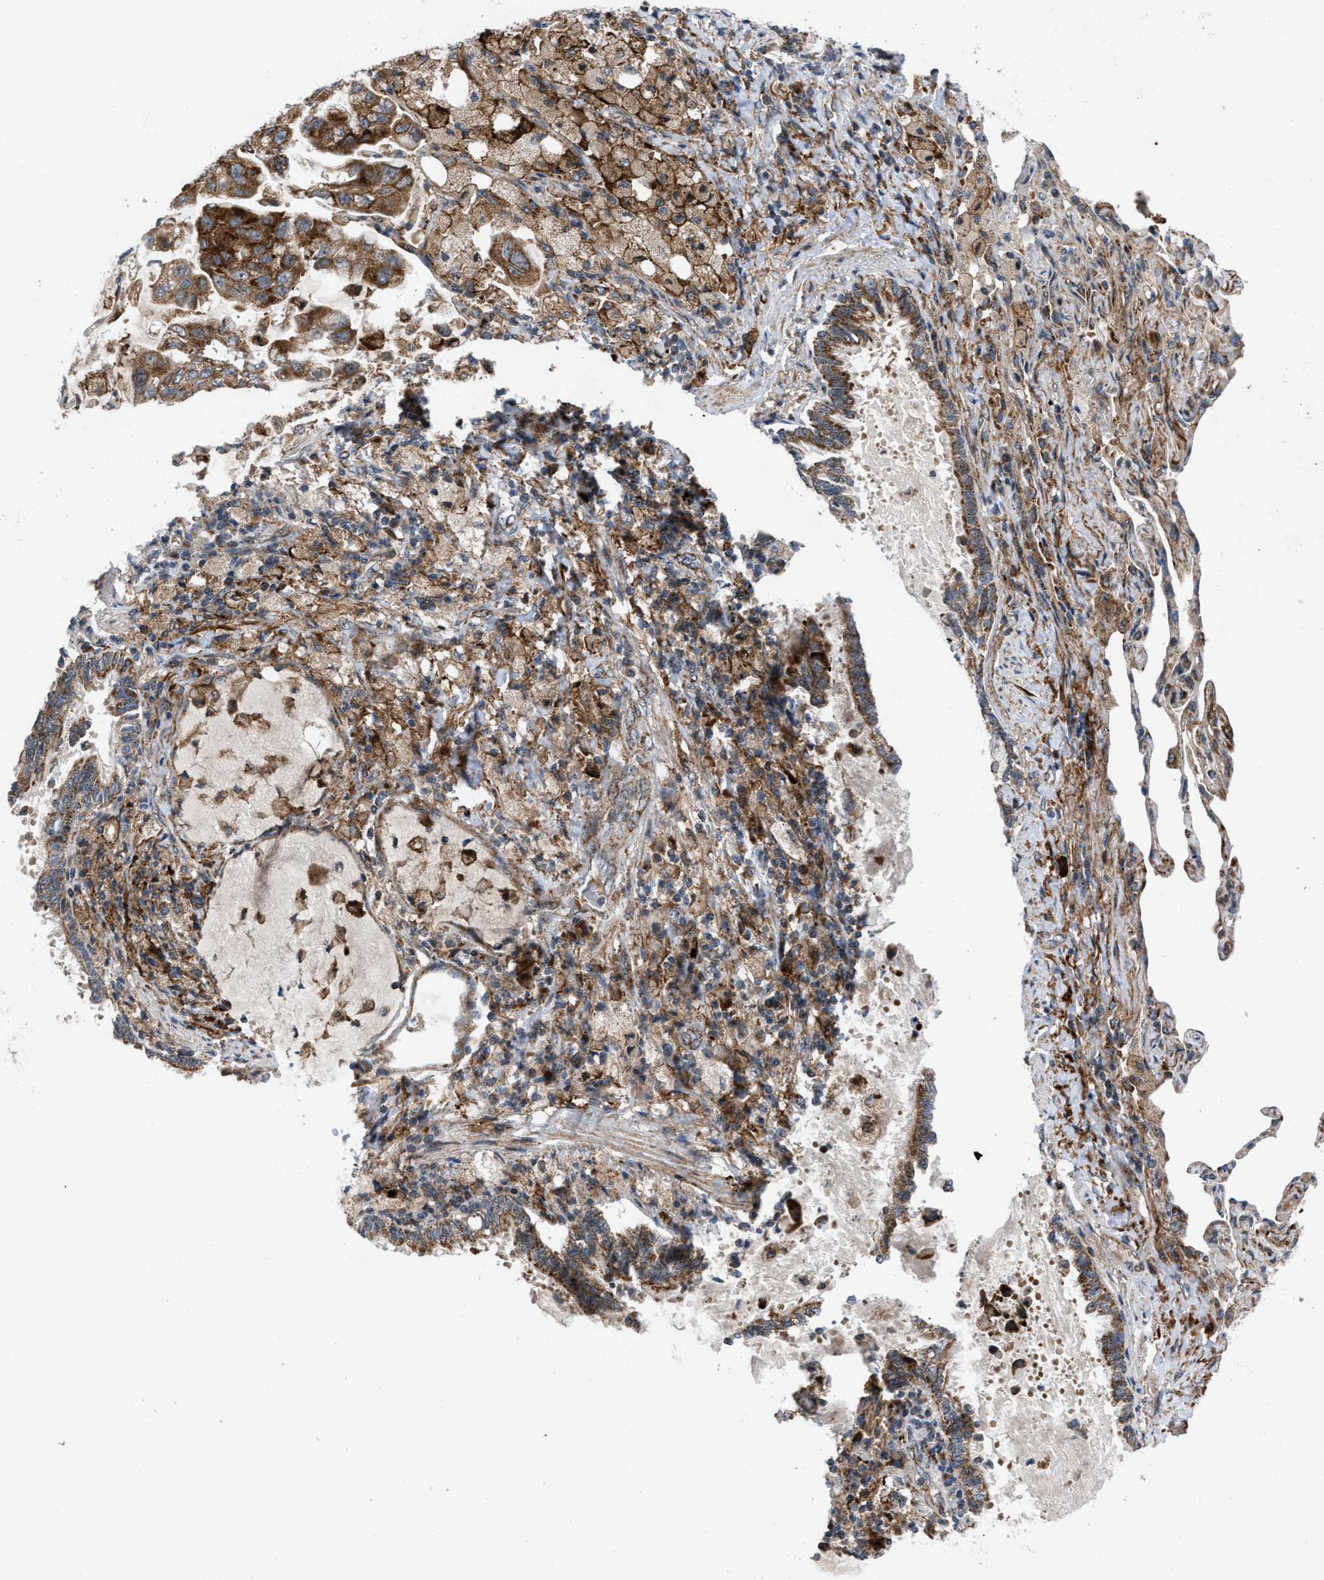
{"staining": {"intensity": "moderate", "quantity": ">75%", "location": "cytoplasmic/membranous"}, "tissue": "lung cancer", "cell_type": "Tumor cells", "image_type": "cancer", "snomed": [{"axis": "morphology", "description": "Adenocarcinoma, NOS"}, {"axis": "topography", "description": "Lung"}], "caption": "Moderate cytoplasmic/membranous protein staining is seen in approximately >75% of tumor cells in lung adenocarcinoma. (Brightfield microscopy of DAB IHC at high magnification).", "gene": "AP3M2", "patient": {"sex": "male", "age": 64}}